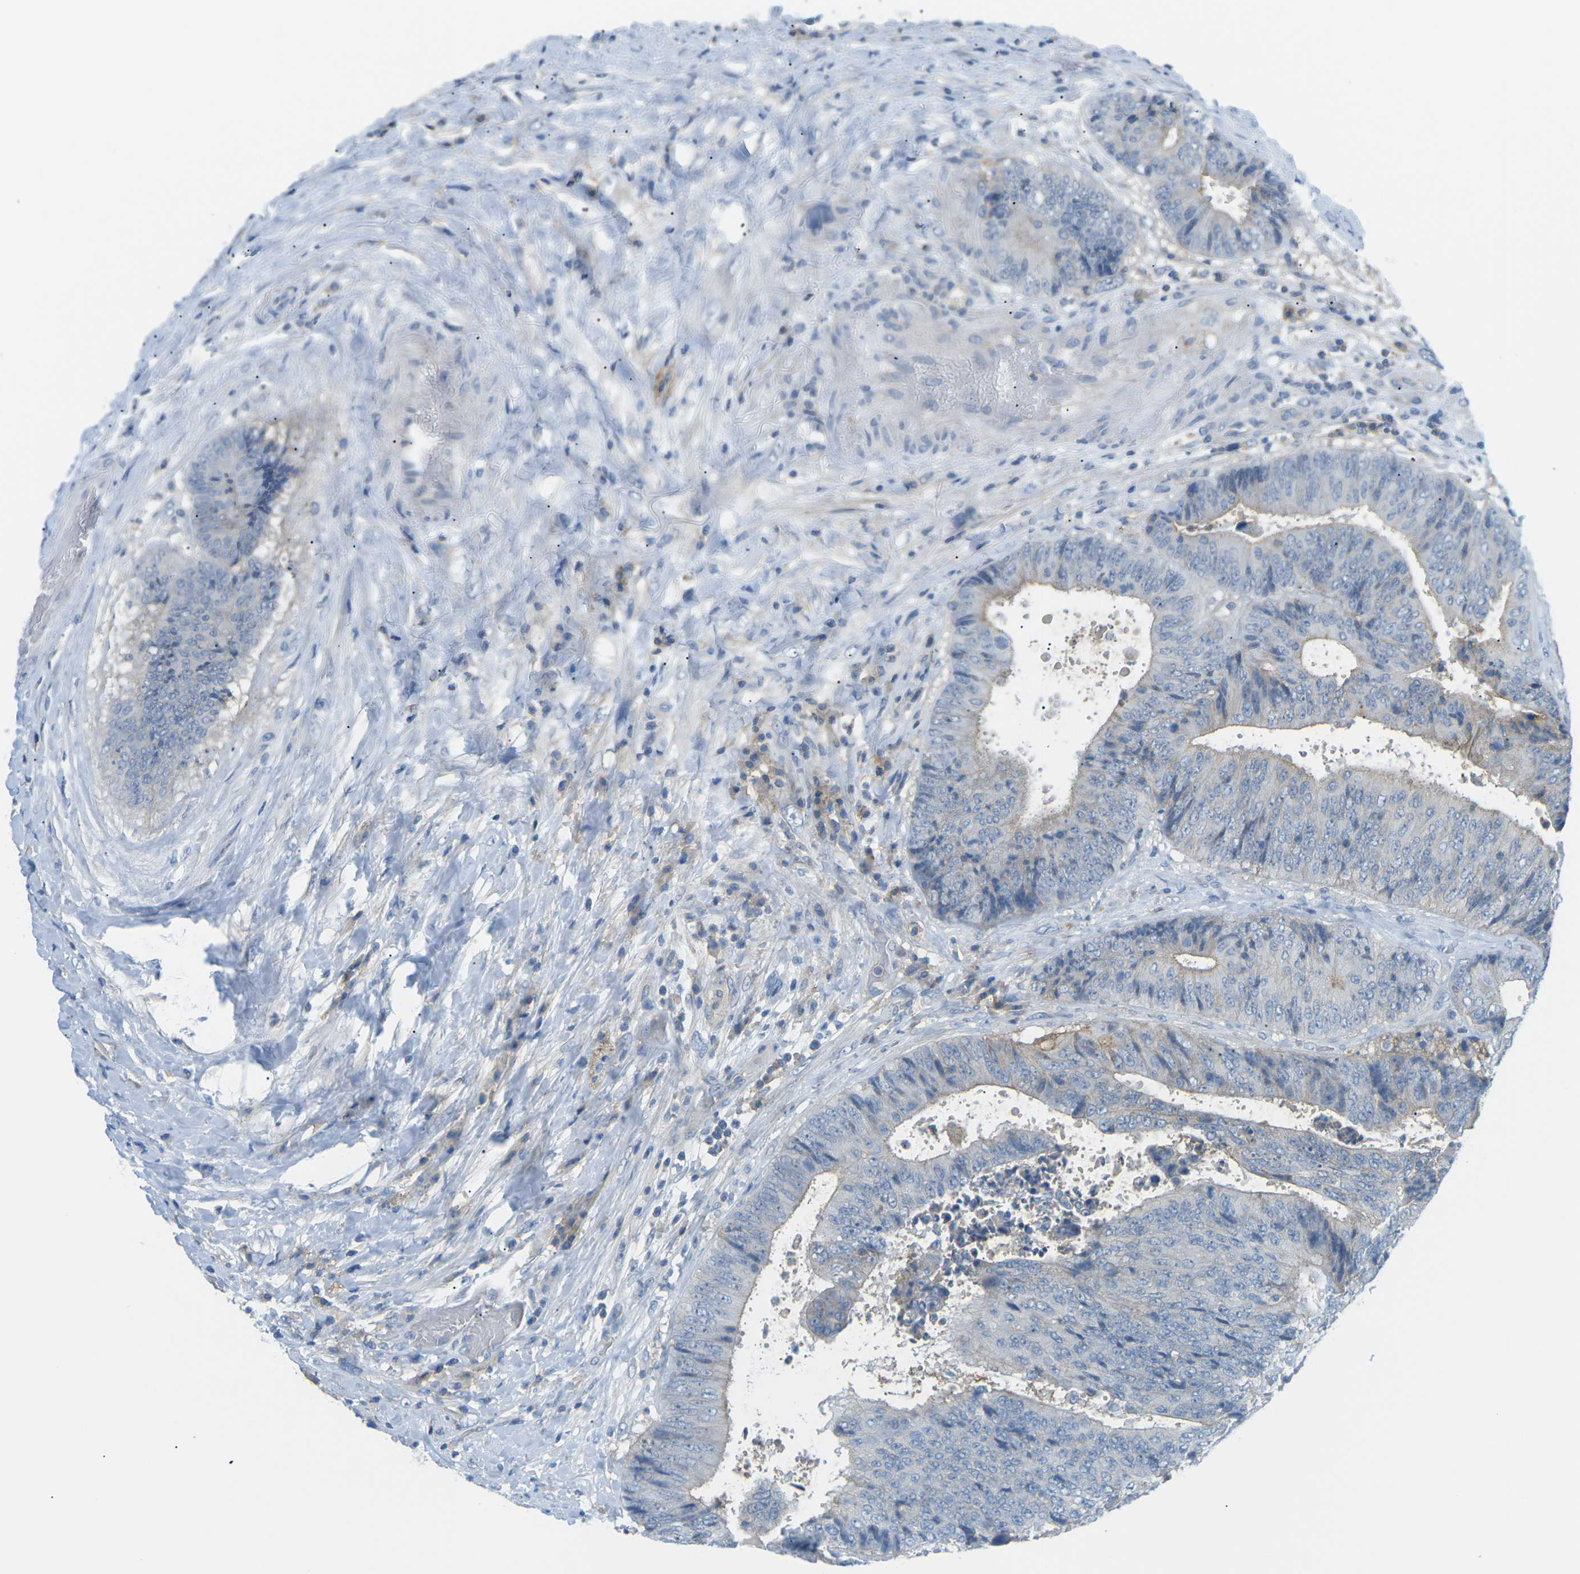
{"staining": {"intensity": "negative", "quantity": "none", "location": "none"}, "tissue": "colorectal cancer", "cell_type": "Tumor cells", "image_type": "cancer", "snomed": [{"axis": "morphology", "description": "Adenocarcinoma, NOS"}, {"axis": "topography", "description": "Rectum"}], "caption": "This micrograph is of adenocarcinoma (colorectal) stained with immunohistochemistry (IHC) to label a protein in brown with the nuclei are counter-stained blue. There is no positivity in tumor cells.", "gene": "CD47", "patient": {"sex": "male", "age": 72}}